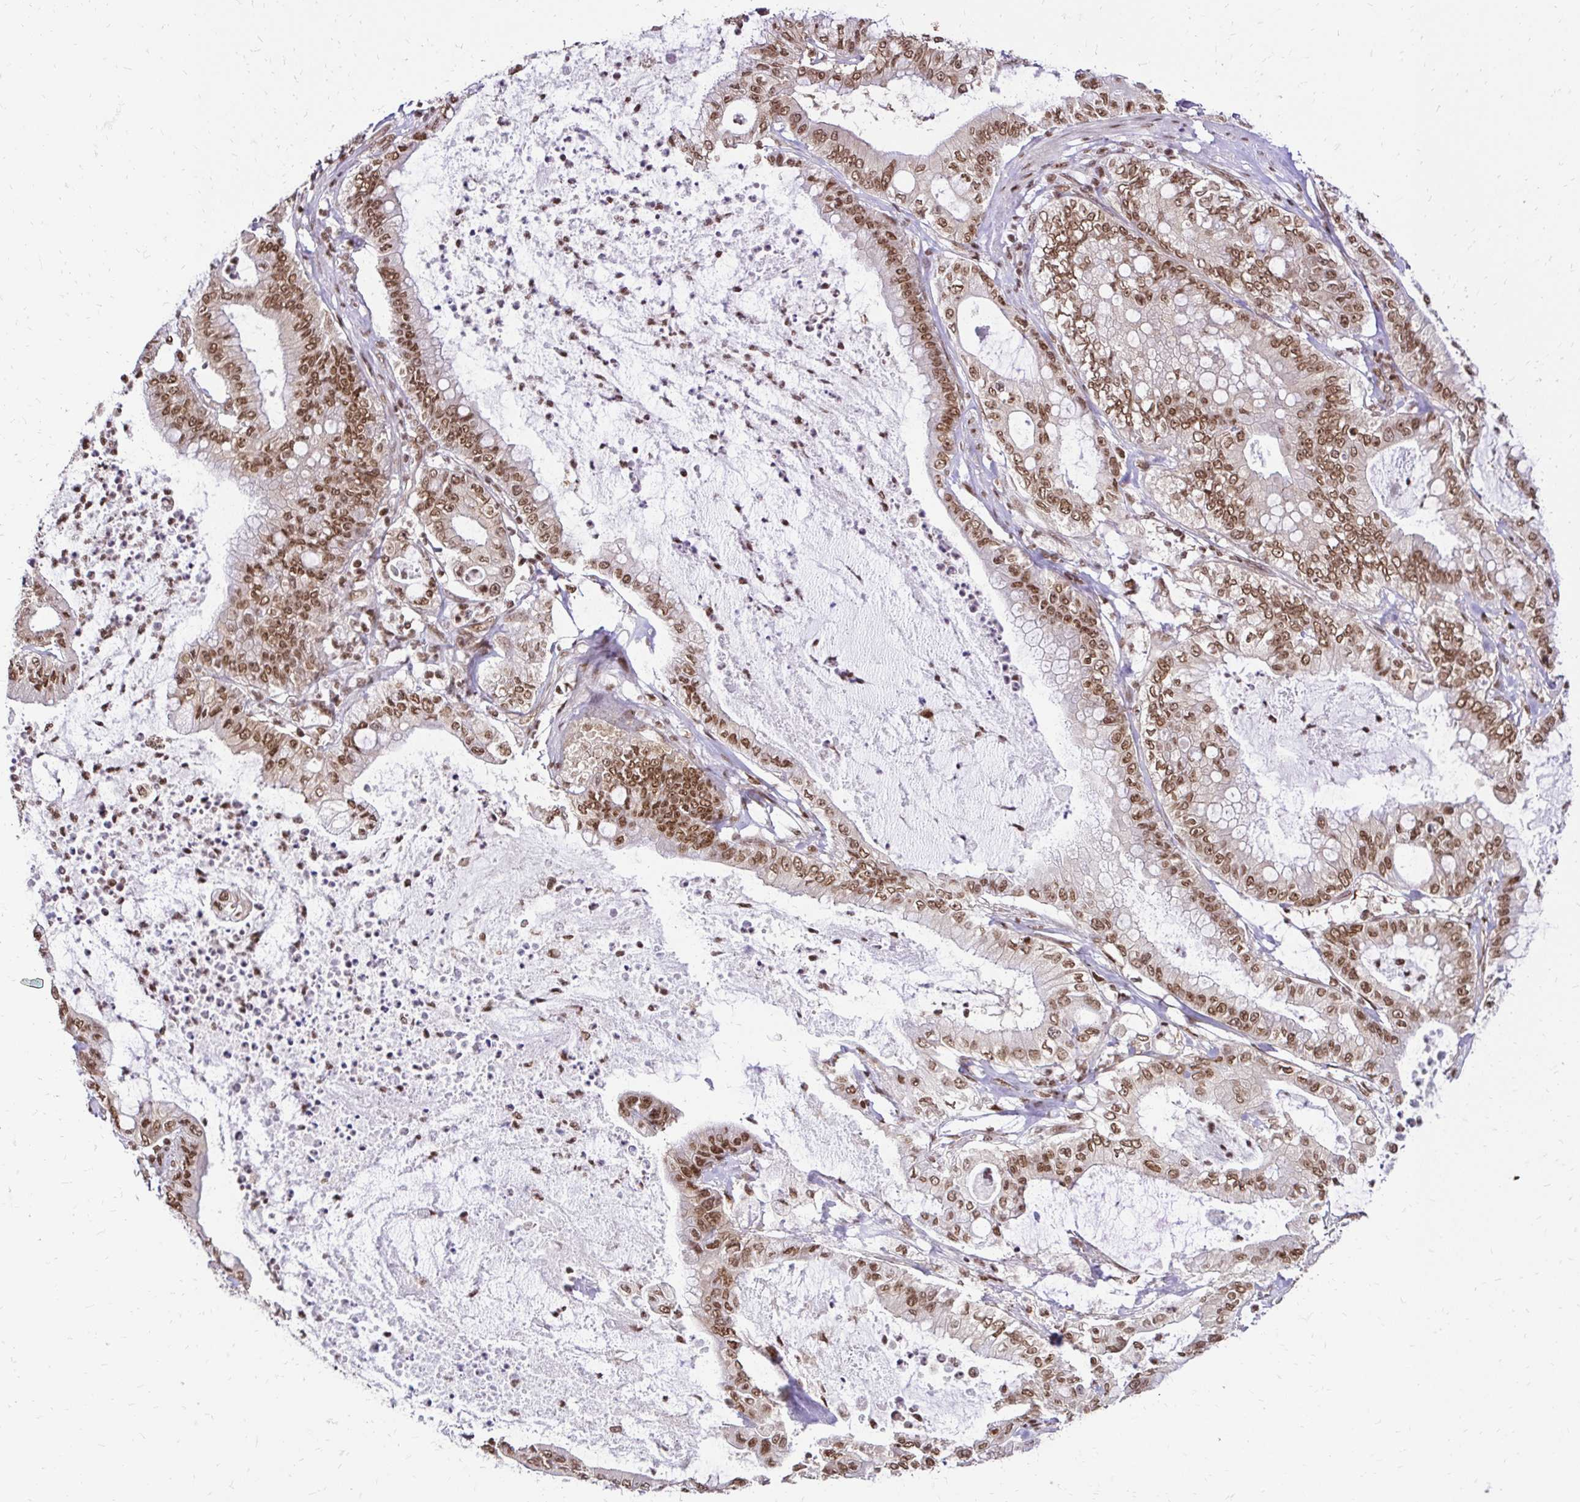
{"staining": {"intensity": "moderate", "quantity": ">75%", "location": "nuclear"}, "tissue": "pancreatic cancer", "cell_type": "Tumor cells", "image_type": "cancer", "snomed": [{"axis": "morphology", "description": "Adenocarcinoma, NOS"}, {"axis": "topography", "description": "Pancreas"}], "caption": "Immunohistochemical staining of adenocarcinoma (pancreatic) demonstrates moderate nuclear protein staining in about >75% of tumor cells.", "gene": "GLYR1", "patient": {"sex": "male", "age": 71}}